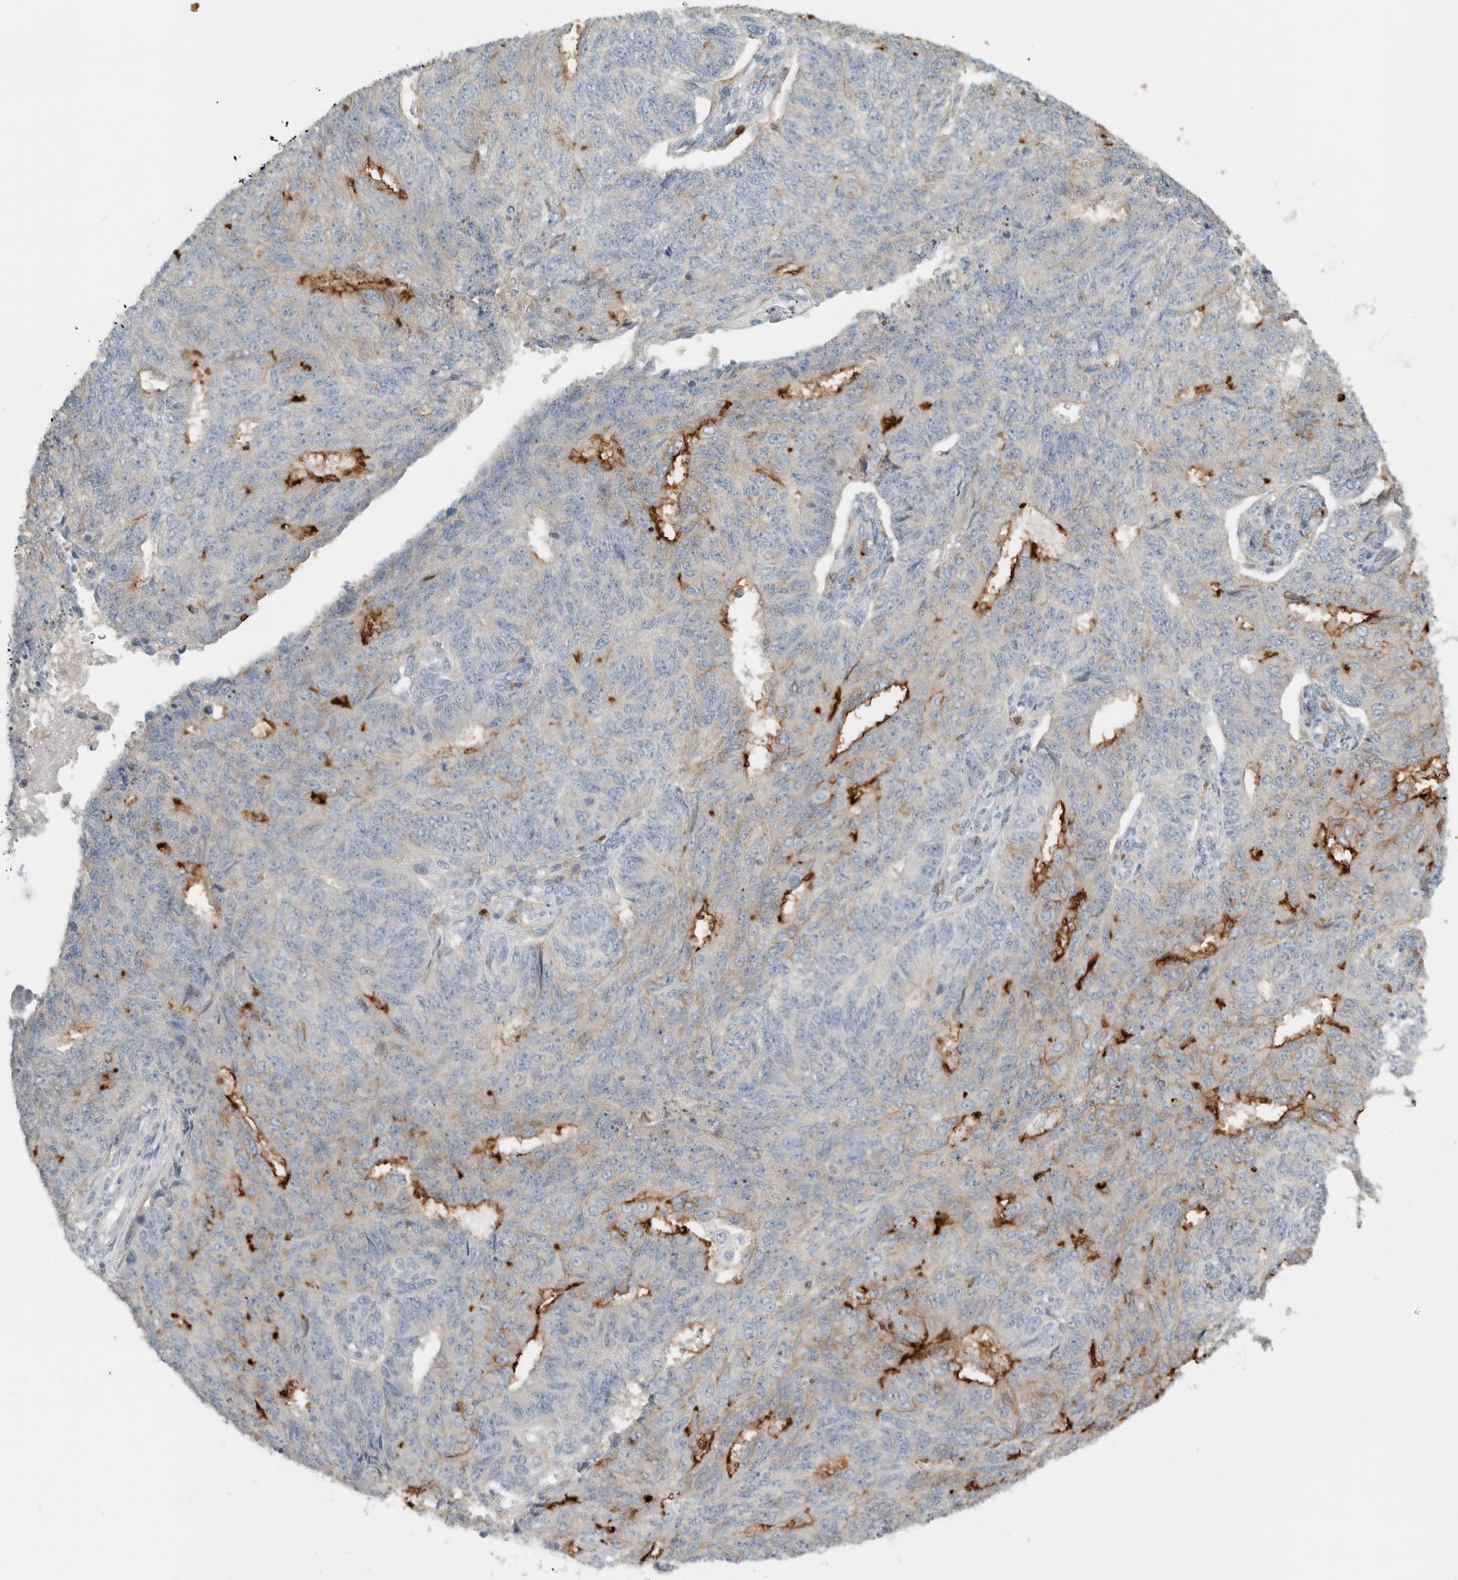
{"staining": {"intensity": "strong", "quantity": "<25%", "location": "cytoplasmic/membranous"}, "tissue": "endometrial cancer", "cell_type": "Tumor cells", "image_type": "cancer", "snomed": [{"axis": "morphology", "description": "Adenocarcinoma, NOS"}, {"axis": "topography", "description": "Endometrium"}], "caption": "A medium amount of strong cytoplasmic/membranous staining is appreciated in about <25% of tumor cells in adenocarcinoma (endometrial) tissue.", "gene": "ERCC6L2", "patient": {"sex": "female", "age": 32}}